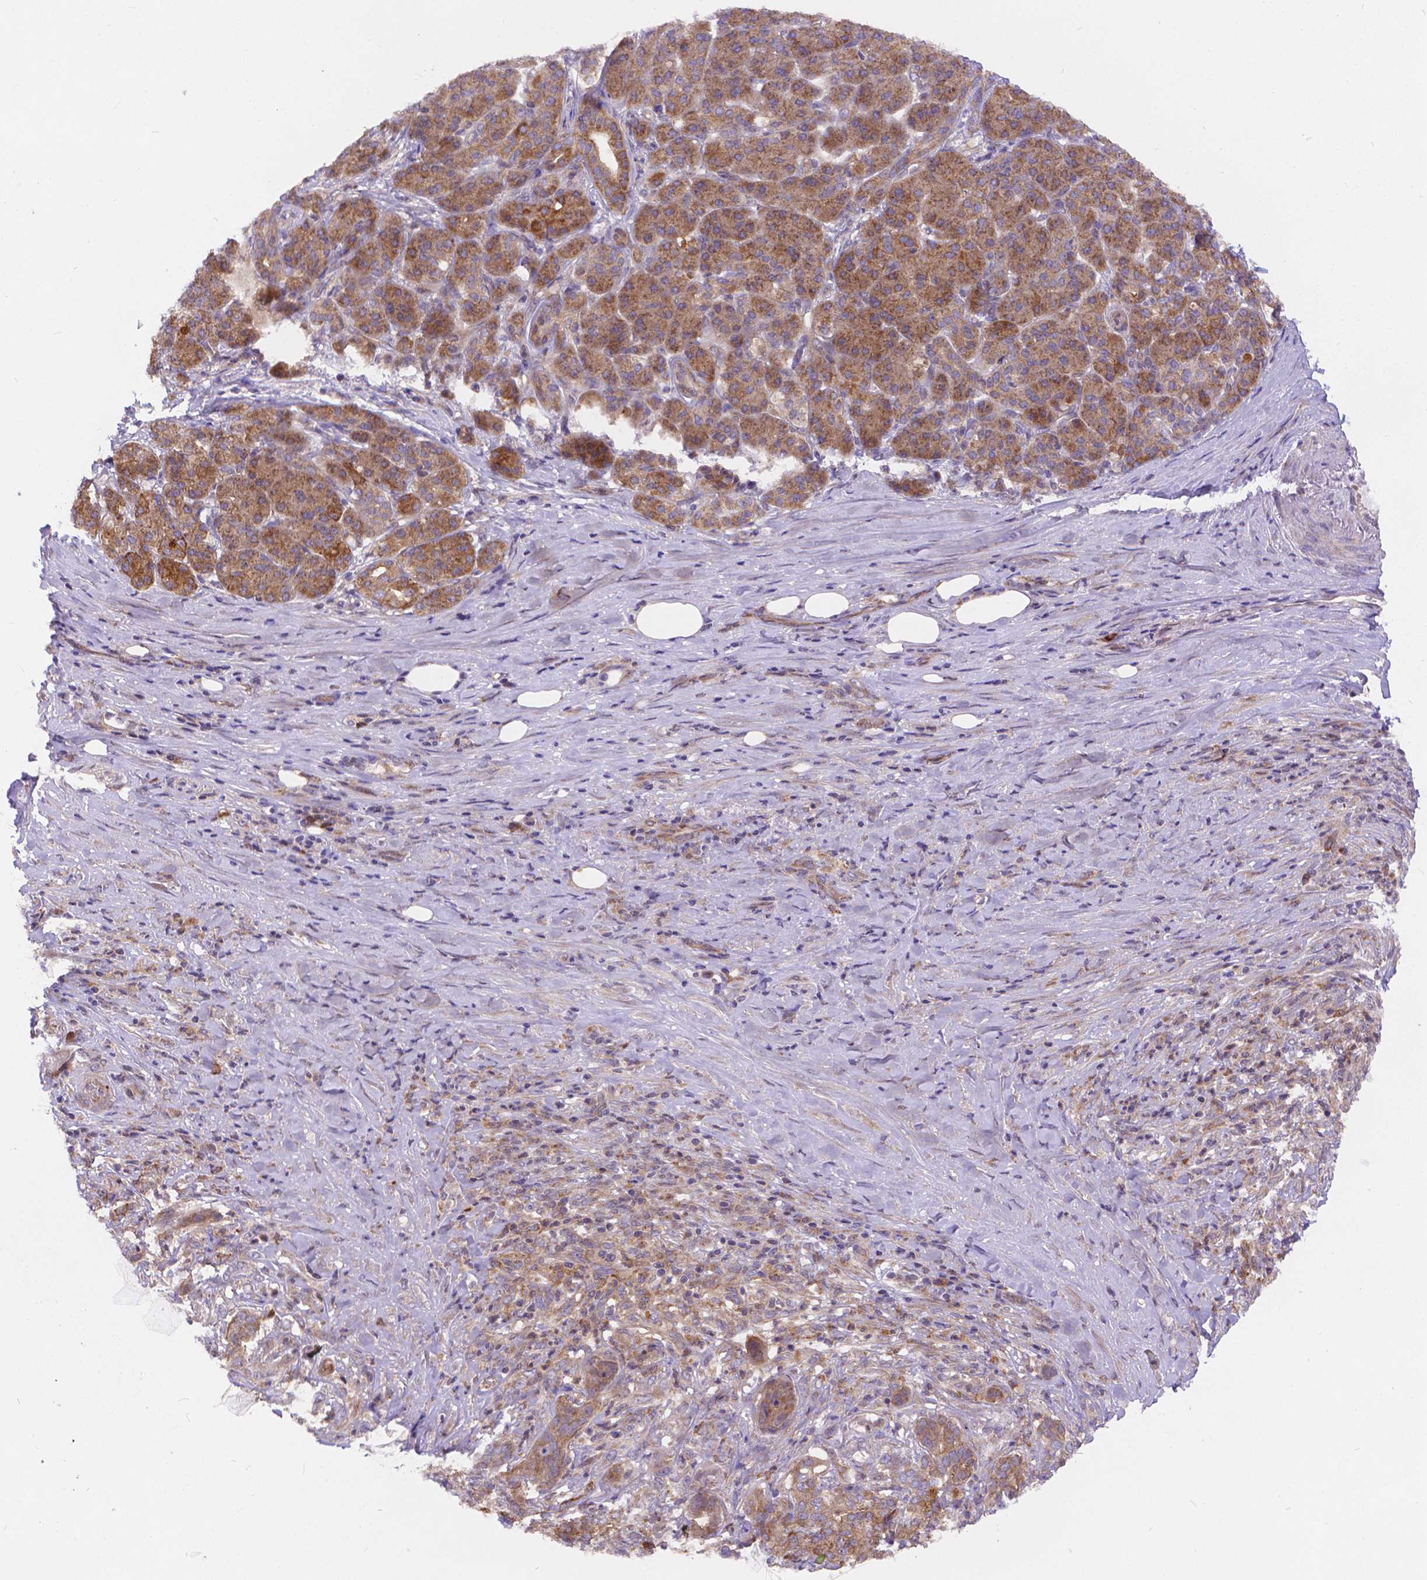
{"staining": {"intensity": "moderate", "quantity": ">75%", "location": "cytoplasmic/membranous"}, "tissue": "pancreatic cancer", "cell_type": "Tumor cells", "image_type": "cancer", "snomed": [{"axis": "morphology", "description": "Normal tissue, NOS"}, {"axis": "morphology", "description": "Inflammation, NOS"}, {"axis": "morphology", "description": "Adenocarcinoma, NOS"}, {"axis": "topography", "description": "Pancreas"}], "caption": "This photomicrograph exhibits immunohistochemistry staining of pancreatic cancer (adenocarcinoma), with medium moderate cytoplasmic/membranous staining in approximately >75% of tumor cells.", "gene": "ARAP1", "patient": {"sex": "male", "age": 57}}